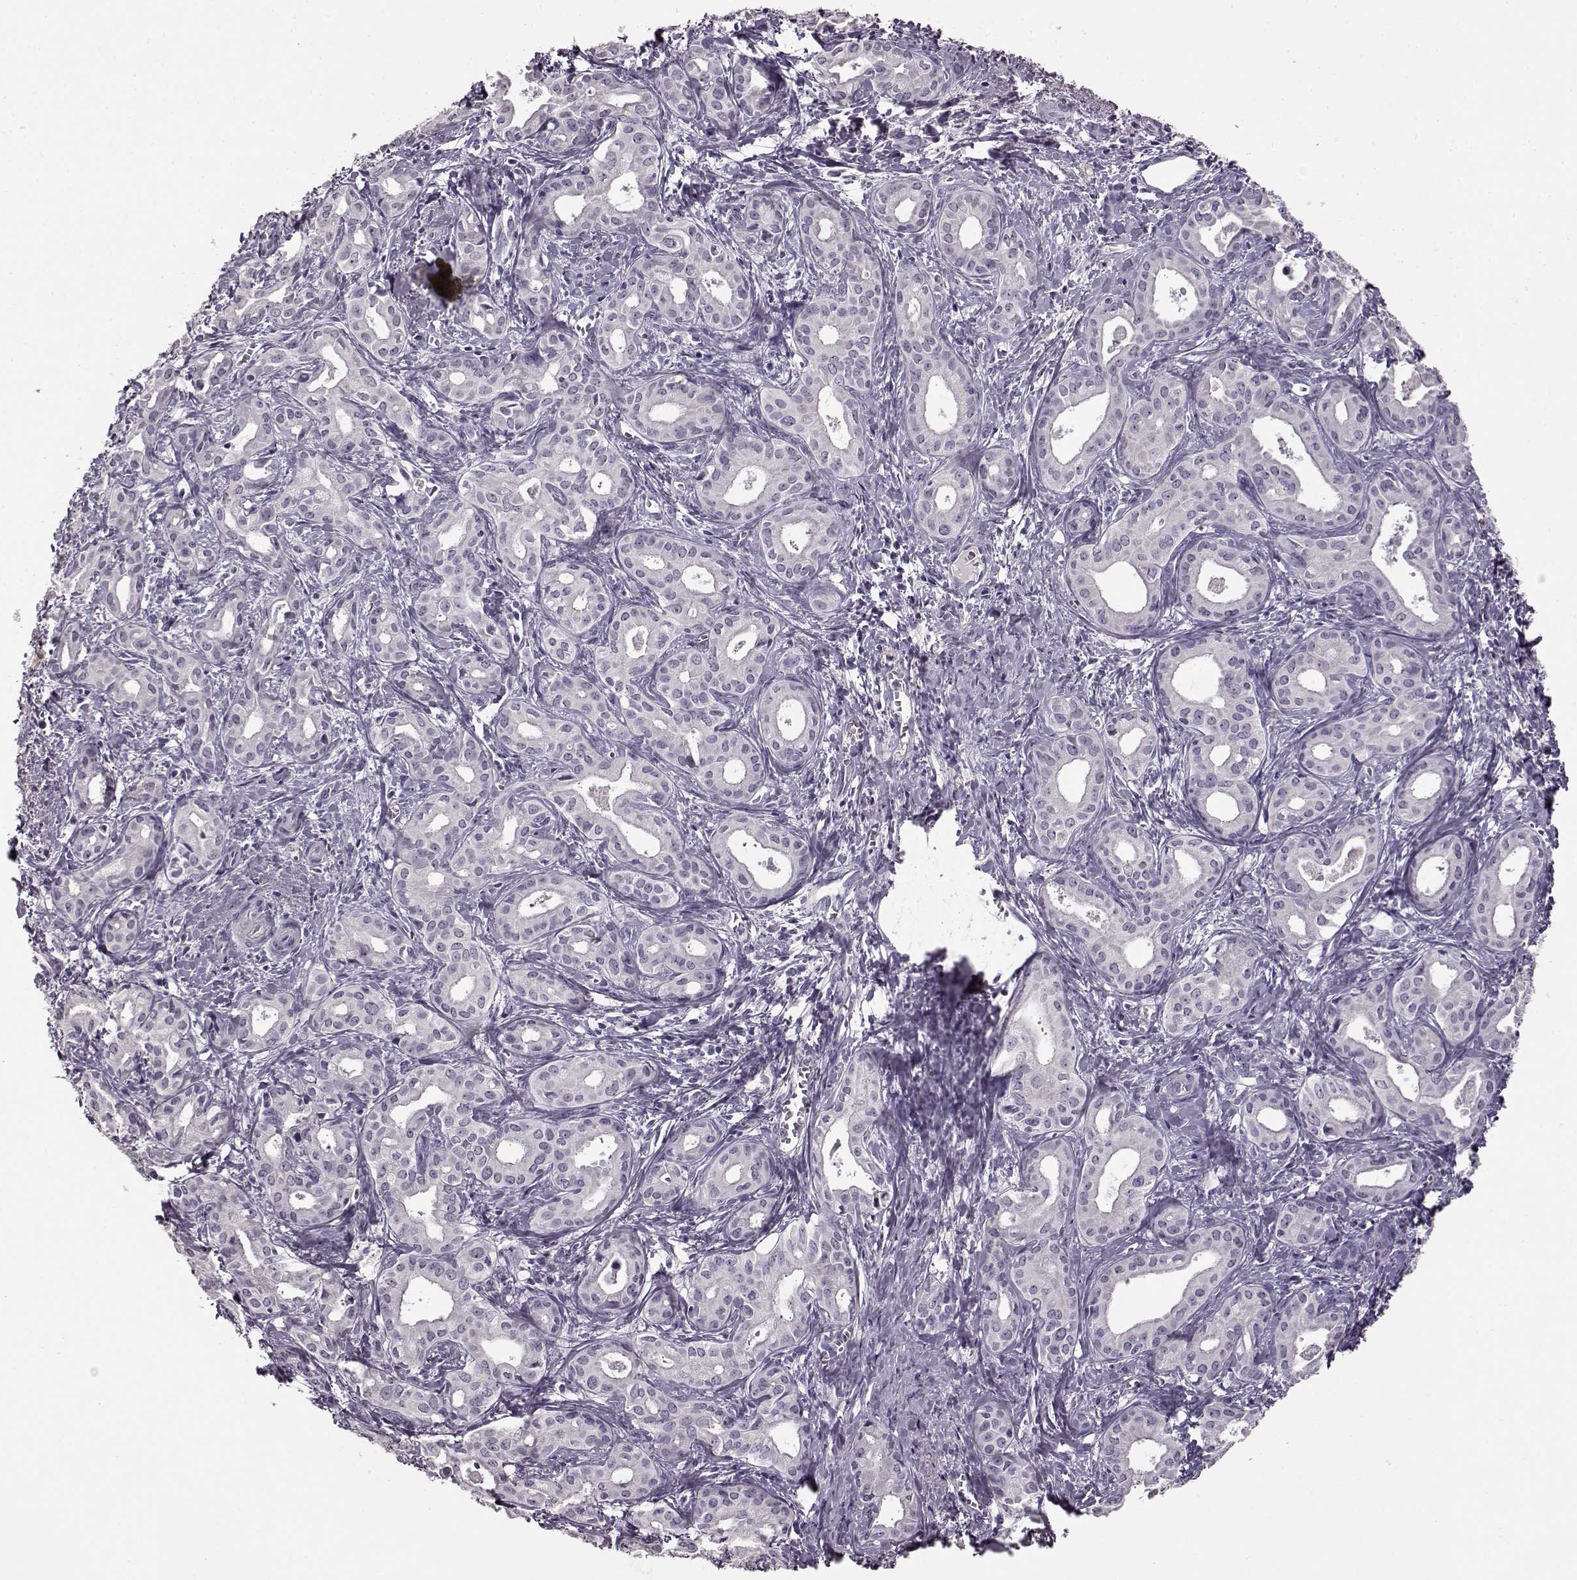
{"staining": {"intensity": "negative", "quantity": "none", "location": "none"}, "tissue": "liver cancer", "cell_type": "Tumor cells", "image_type": "cancer", "snomed": [{"axis": "morphology", "description": "Cholangiocarcinoma"}, {"axis": "topography", "description": "Liver"}], "caption": "Immunohistochemistry histopathology image of human liver cancer stained for a protein (brown), which shows no expression in tumor cells.", "gene": "FSHB", "patient": {"sex": "female", "age": 65}}